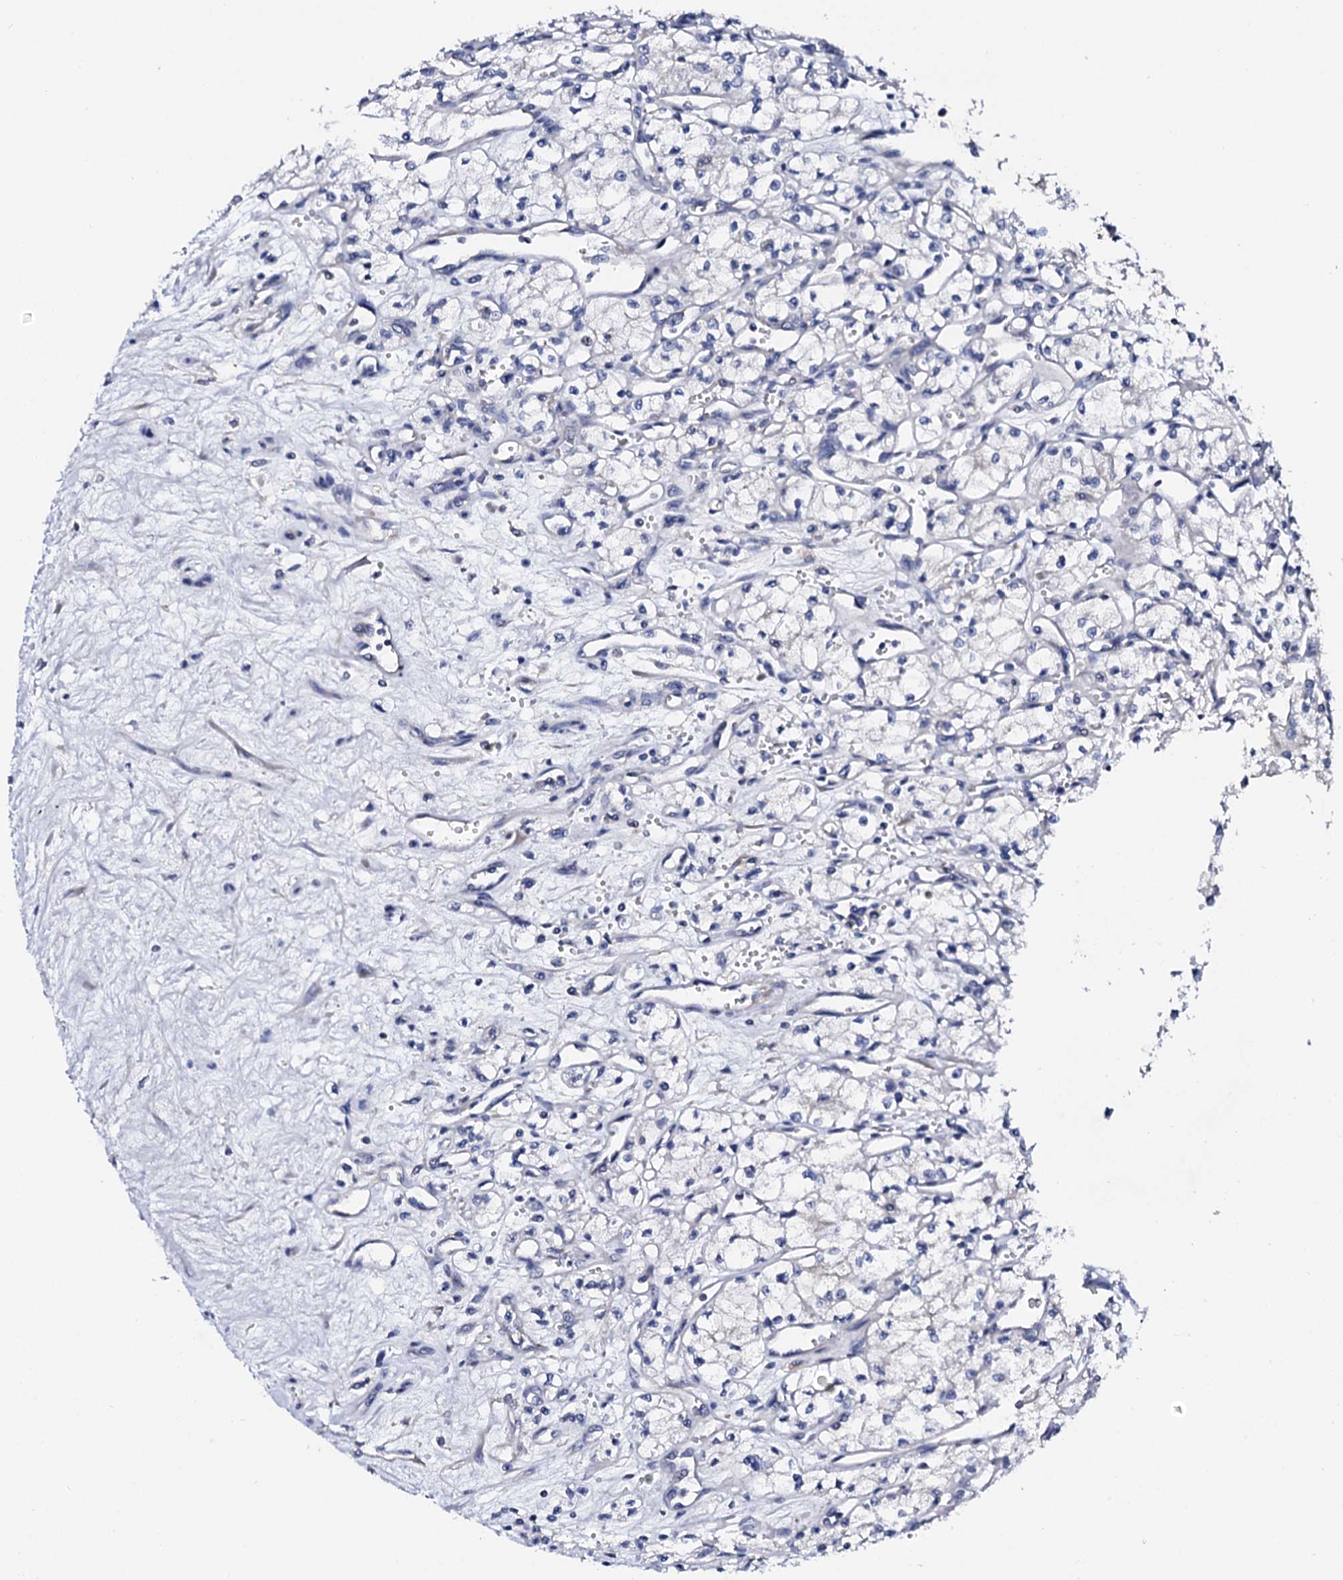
{"staining": {"intensity": "negative", "quantity": "none", "location": "none"}, "tissue": "renal cancer", "cell_type": "Tumor cells", "image_type": "cancer", "snomed": [{"axis": "morphology", "description": "Adenocarcinoma, NOS"}, {"axis": "topography", "description": "Kidney"}], "caption": "Photomicrograph shows no protein expression in tumor cells of renal cancer tissue. Brightfield microscopy of immunohistochemistry stained with DAB (brown) and hematoxylin (blue), captured at high magnification.", "gene": "NUP58", "patient": {"sex": "male", "age": 59}}